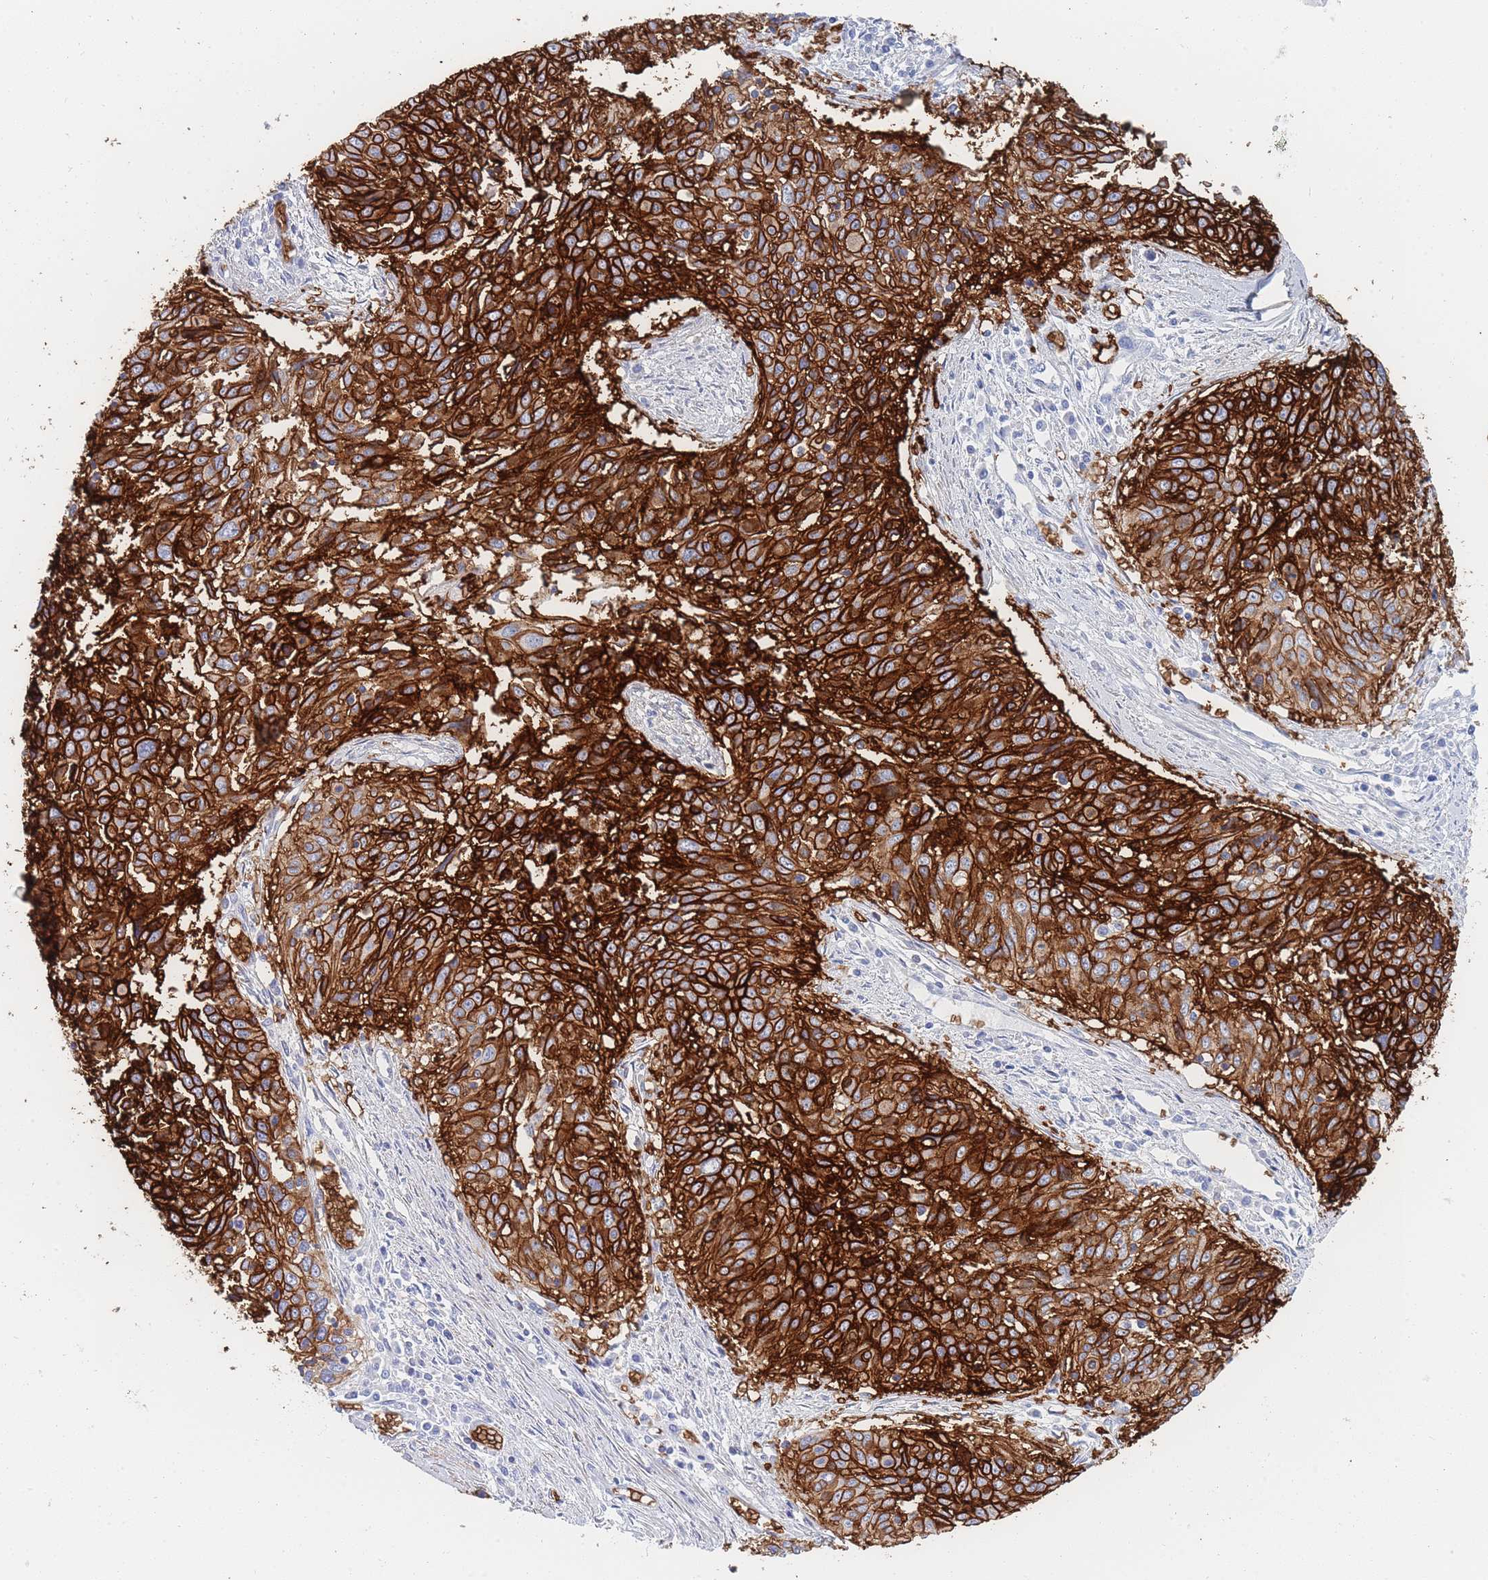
{"staining": {"intensity": "strong", "quantity": ">75%", "location": "cytoplasmic/membranous"}, "tissue": "cervical cancer", "cell_type": "Tumor cells", "image_type": "cancer", "snomed": [{"axis": "morphology", "description": "Squamous cell carcinoma, NOS"}, {"axis": "topography", "description": "Cervix"}], "caption": "Immunohistochemical staining of human squamous cell carcinoma (cervical) exhibits high levels of strong cytoplasmic/membranous protein expression in about >75% of tumor cells. (IHC, brightfield microscopy, high magnification).", "gene": "SLC2A1", "patient": {"sex": "female", "age": 55}}